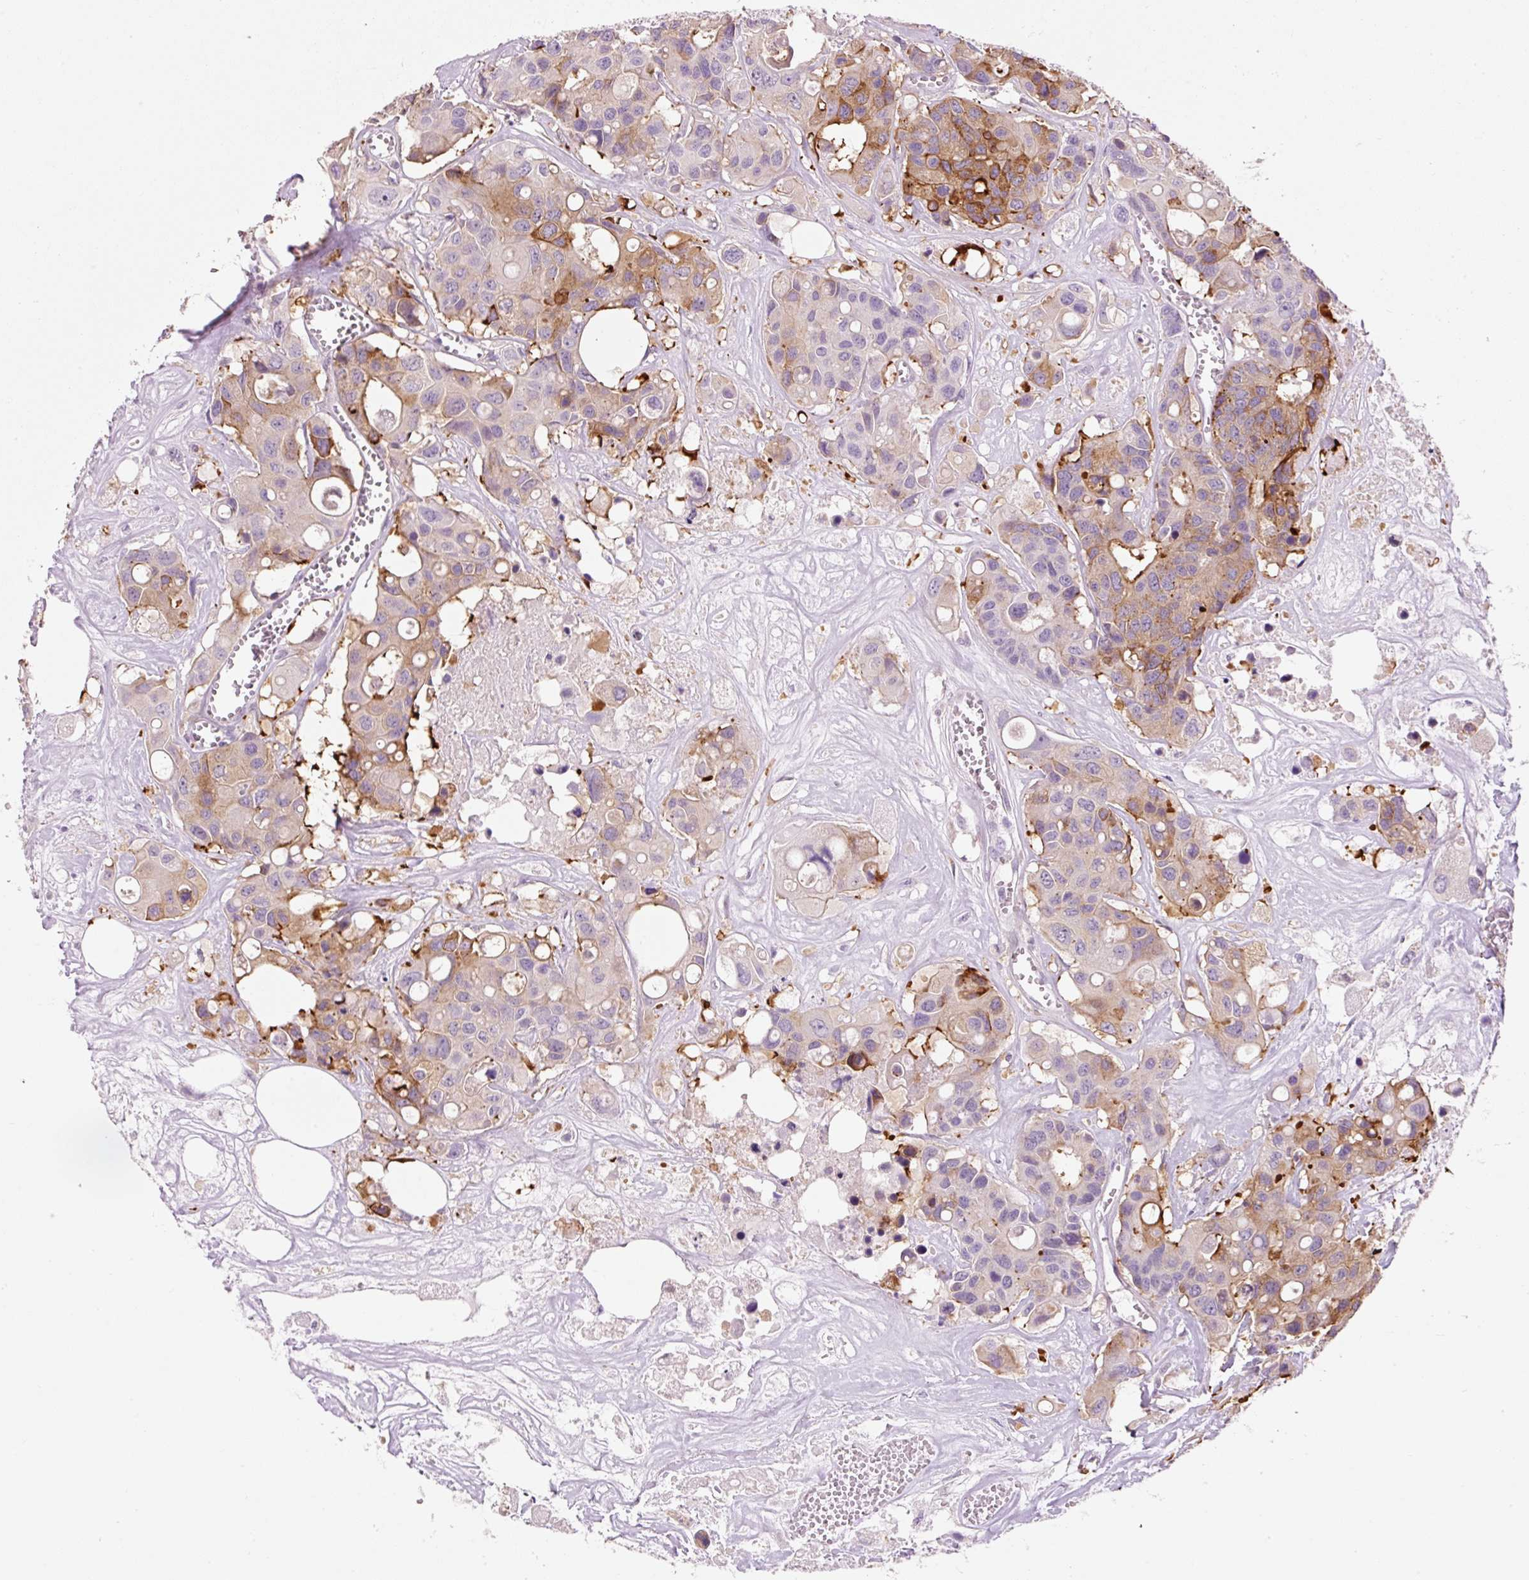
{"staining": {"intensity": "moderate", "quantity": "25%-75%", "location": "cytoplasmic/membranous"}, "tissue": "colorectal cancer", "cell_type": "Tumor cells", "image_type": "cancer", "snomed": [{"axis": "morphology", "description": "Adenocarcinoma, NOS"}, {"axis": "topography", "description": "Colon"}], "caption": "This is an image of immunohistochemistry (IHC) staining of colorectal cancer (adenocarcinoma), which shows moderate staining in the cytoplasmic/membranous of tumor cells.", "gene": "HAX1", "patient": {"sex": "male", "age": 77}}